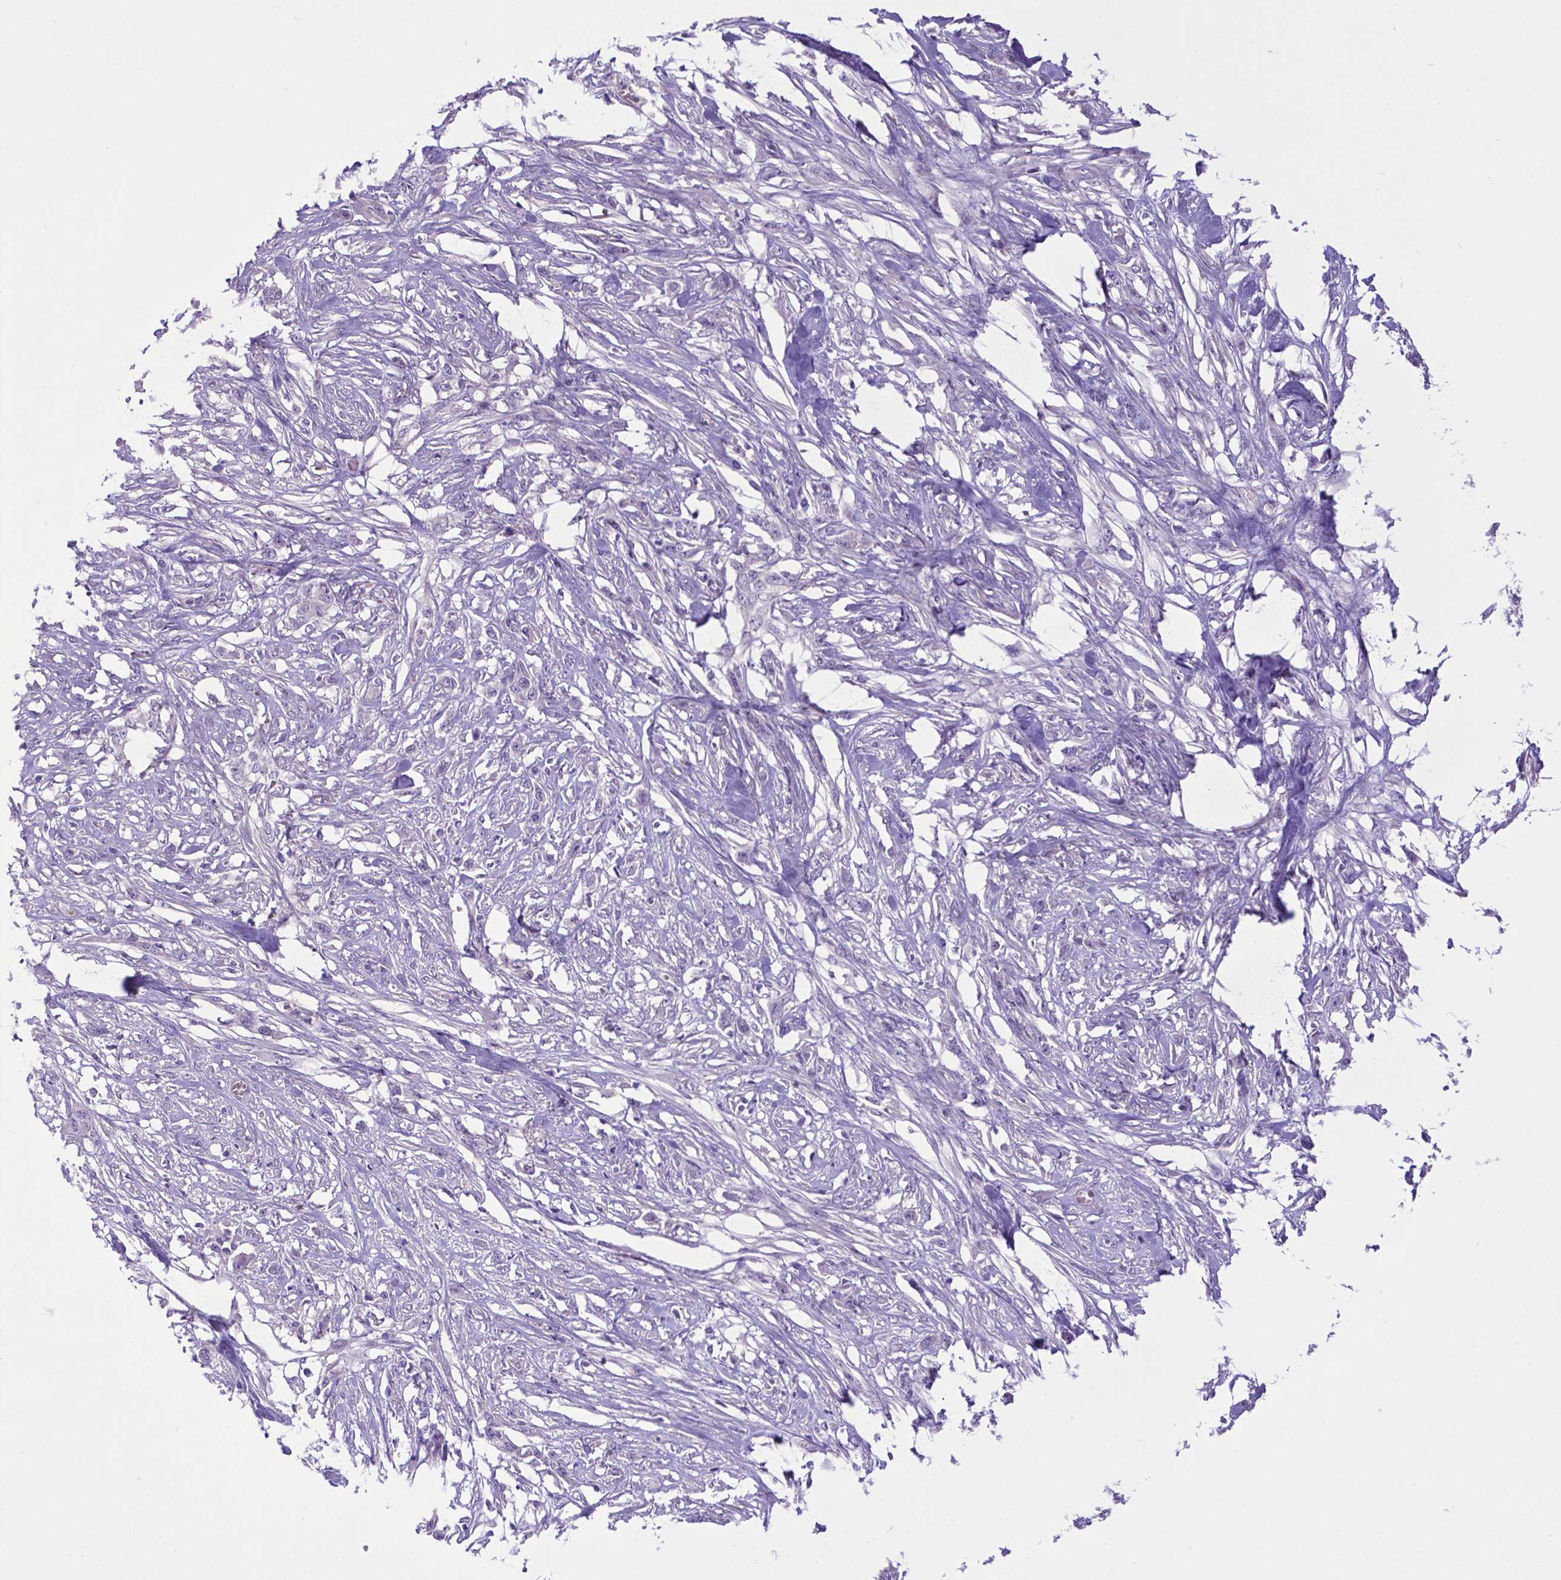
{"staining": {"intensity": "negative", "quantity": "none", "location": "none"}, "tissue": "skin cancer", "cell_type": "Tumor cells", "image_type": "cancer", "snomed": [{"axis": "morphology", "description": "Squamous cell carcinoma, NOS"}, {"axis": "topography", "description": "Skin"}], "caption": "DAB immunohistochemical staining of skin cancer displays no significant staining in tumor cells.", "gene": "ADRA2B", "patient": {"sex": "male", "age": 79}}